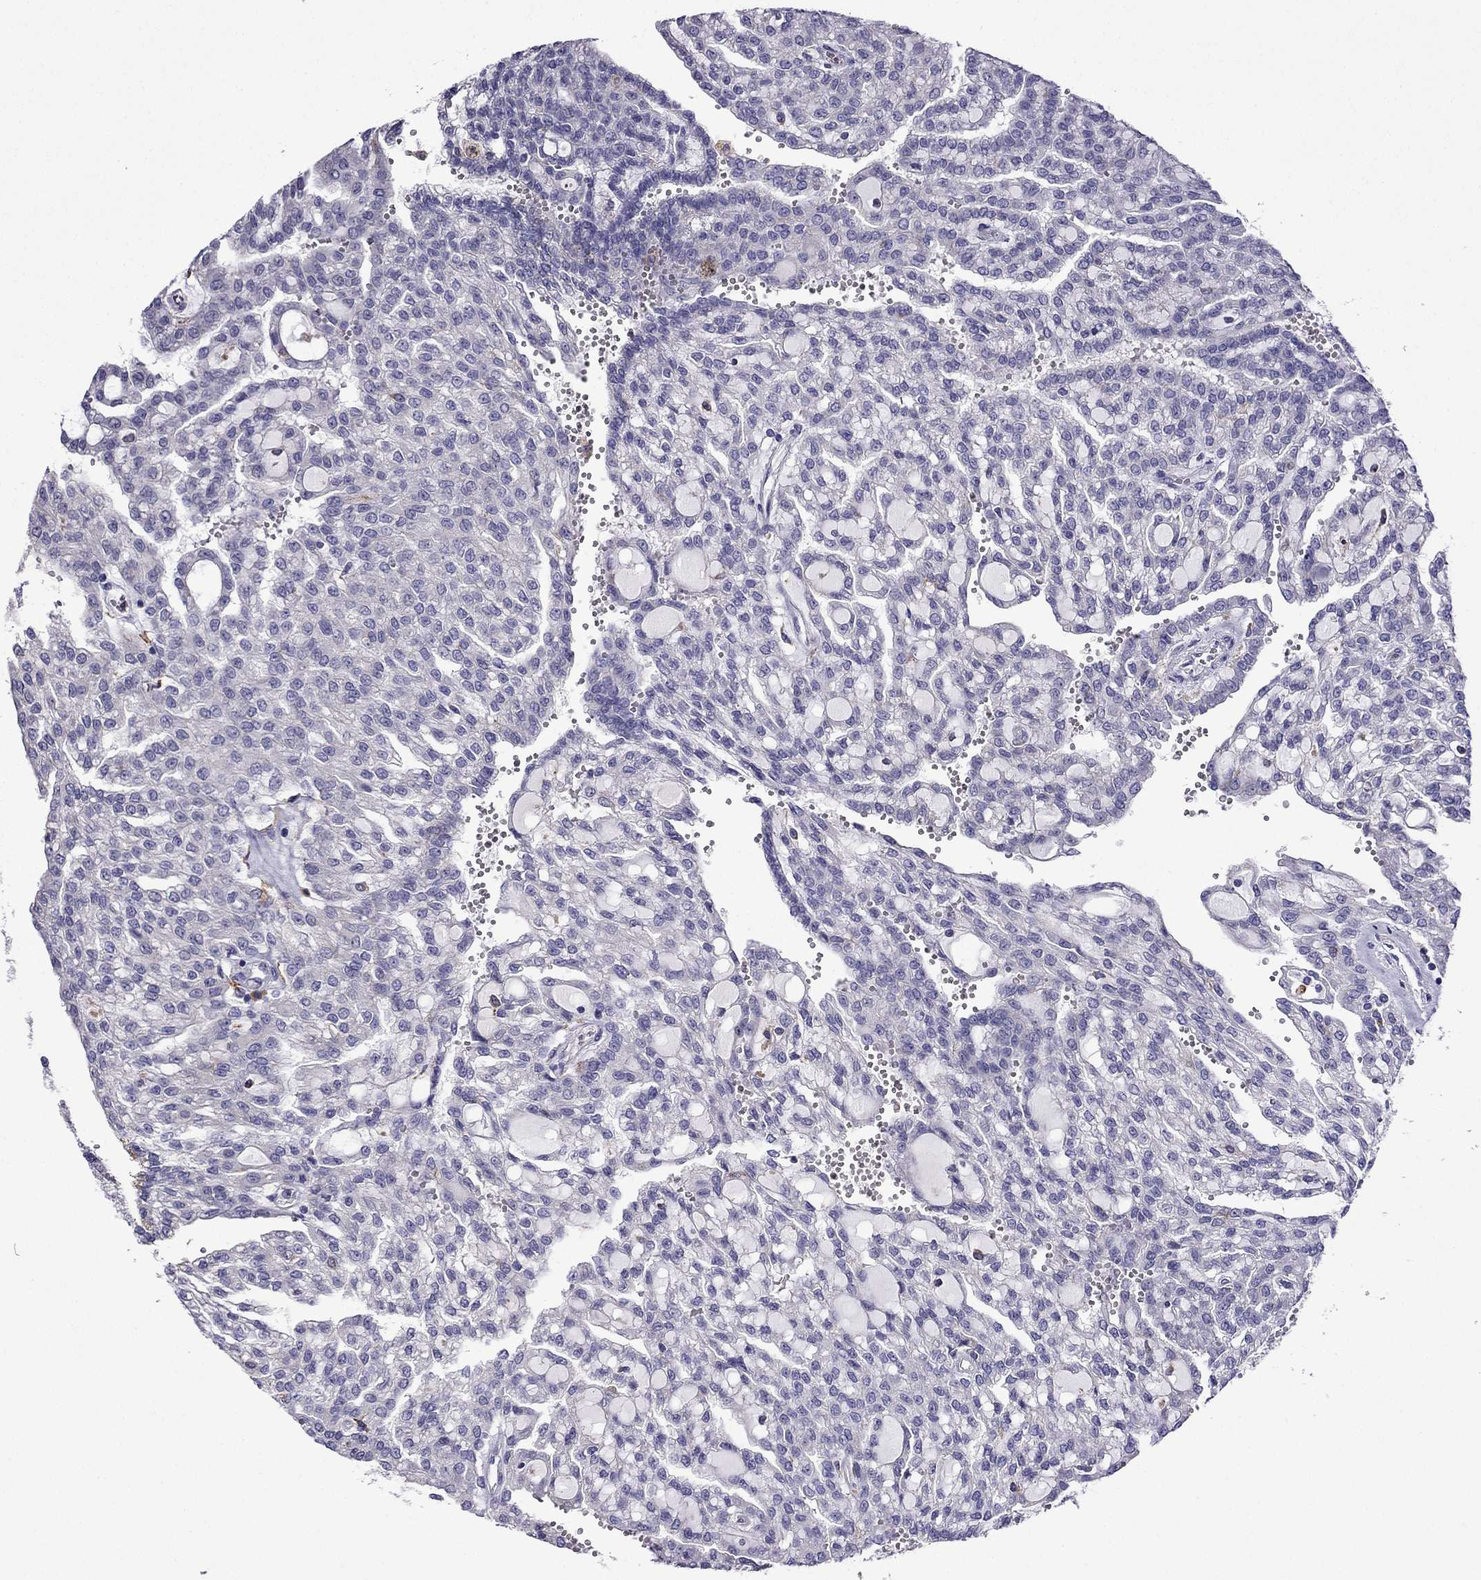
{"staining": {"intensity": "negative", "quantity": "none", "location": "none"}, "tissue": "renal cancer", "cell_type": "Tumor cells", "image_type": "cancer", "snomed": [{"axis": "morphology", "description": "Adenocarcinoma, NOS"}, {"axis": "topography", "description": "Kidney"}], "caption": "Immunohistochemistry of renal cancer displays no positivity in tumor cells. Brightfield microscopy of immunohistochemistry (IHC) stained with DAB (brown) and hematoxylin (blue), captured at high magnification.", "gene": "TSSK4", "patient": {"sex": "male", "age": 63}}